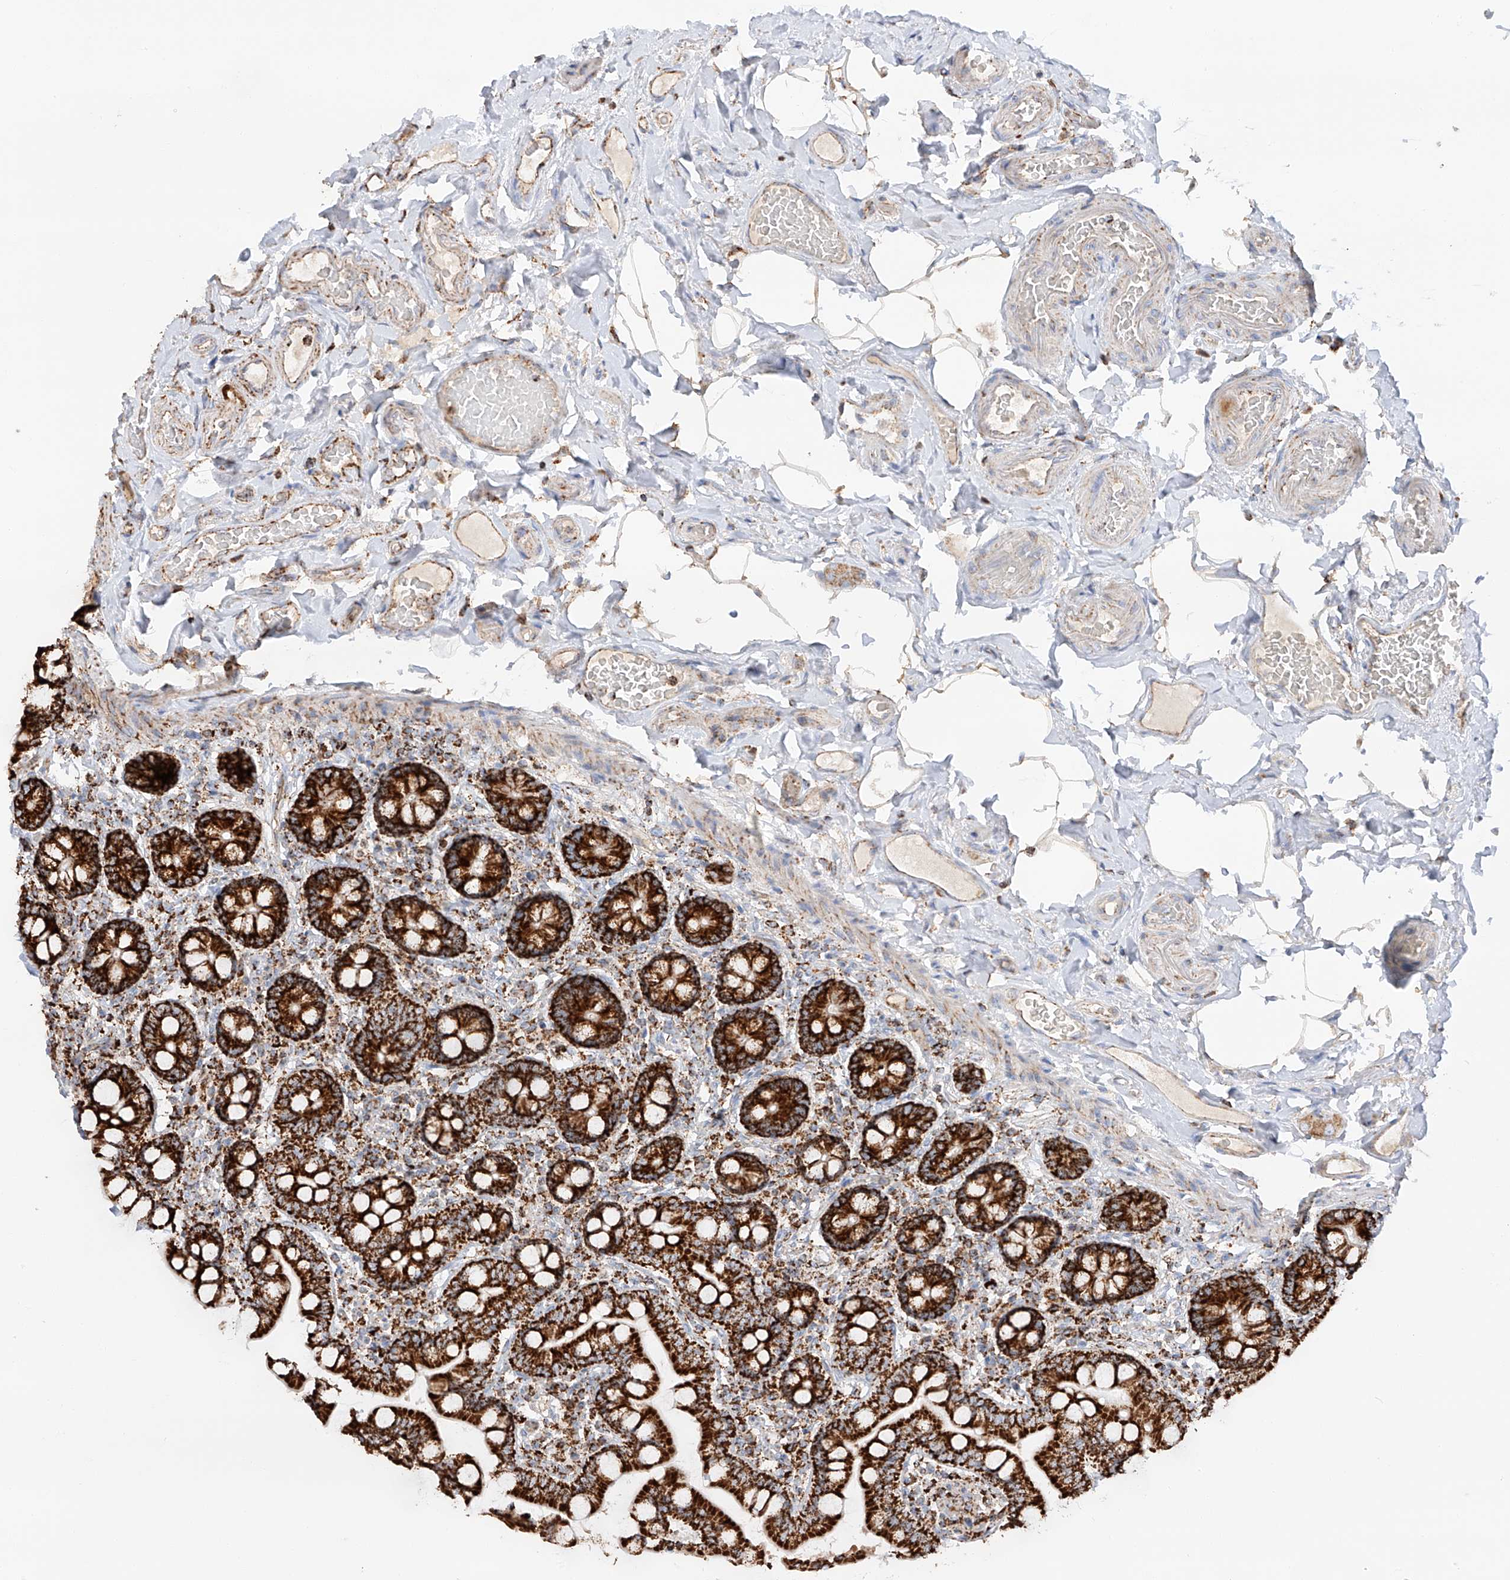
{"staining": {"intensity": "strong", "quantity": ">75%", "location": "cytoplasmic/membranous"}, "tissue": "small intestine", "cell_type": "Glandular cells", "image_type": "normal", "snomed": [{"axis": "morphology", "description": "Normal tissue, NOS"}, {"axis": "topography", "description": "Small intestine"}], "caption": "Immunohistochemistry histopathology image of benign human small intestine stained for a protein (brown), which displays high levels of strong cytoplasmic/membranous expression in about >75% of glandular cells.", "gene": "TTC27", "patient": {"sex": "female", "age": 64}}